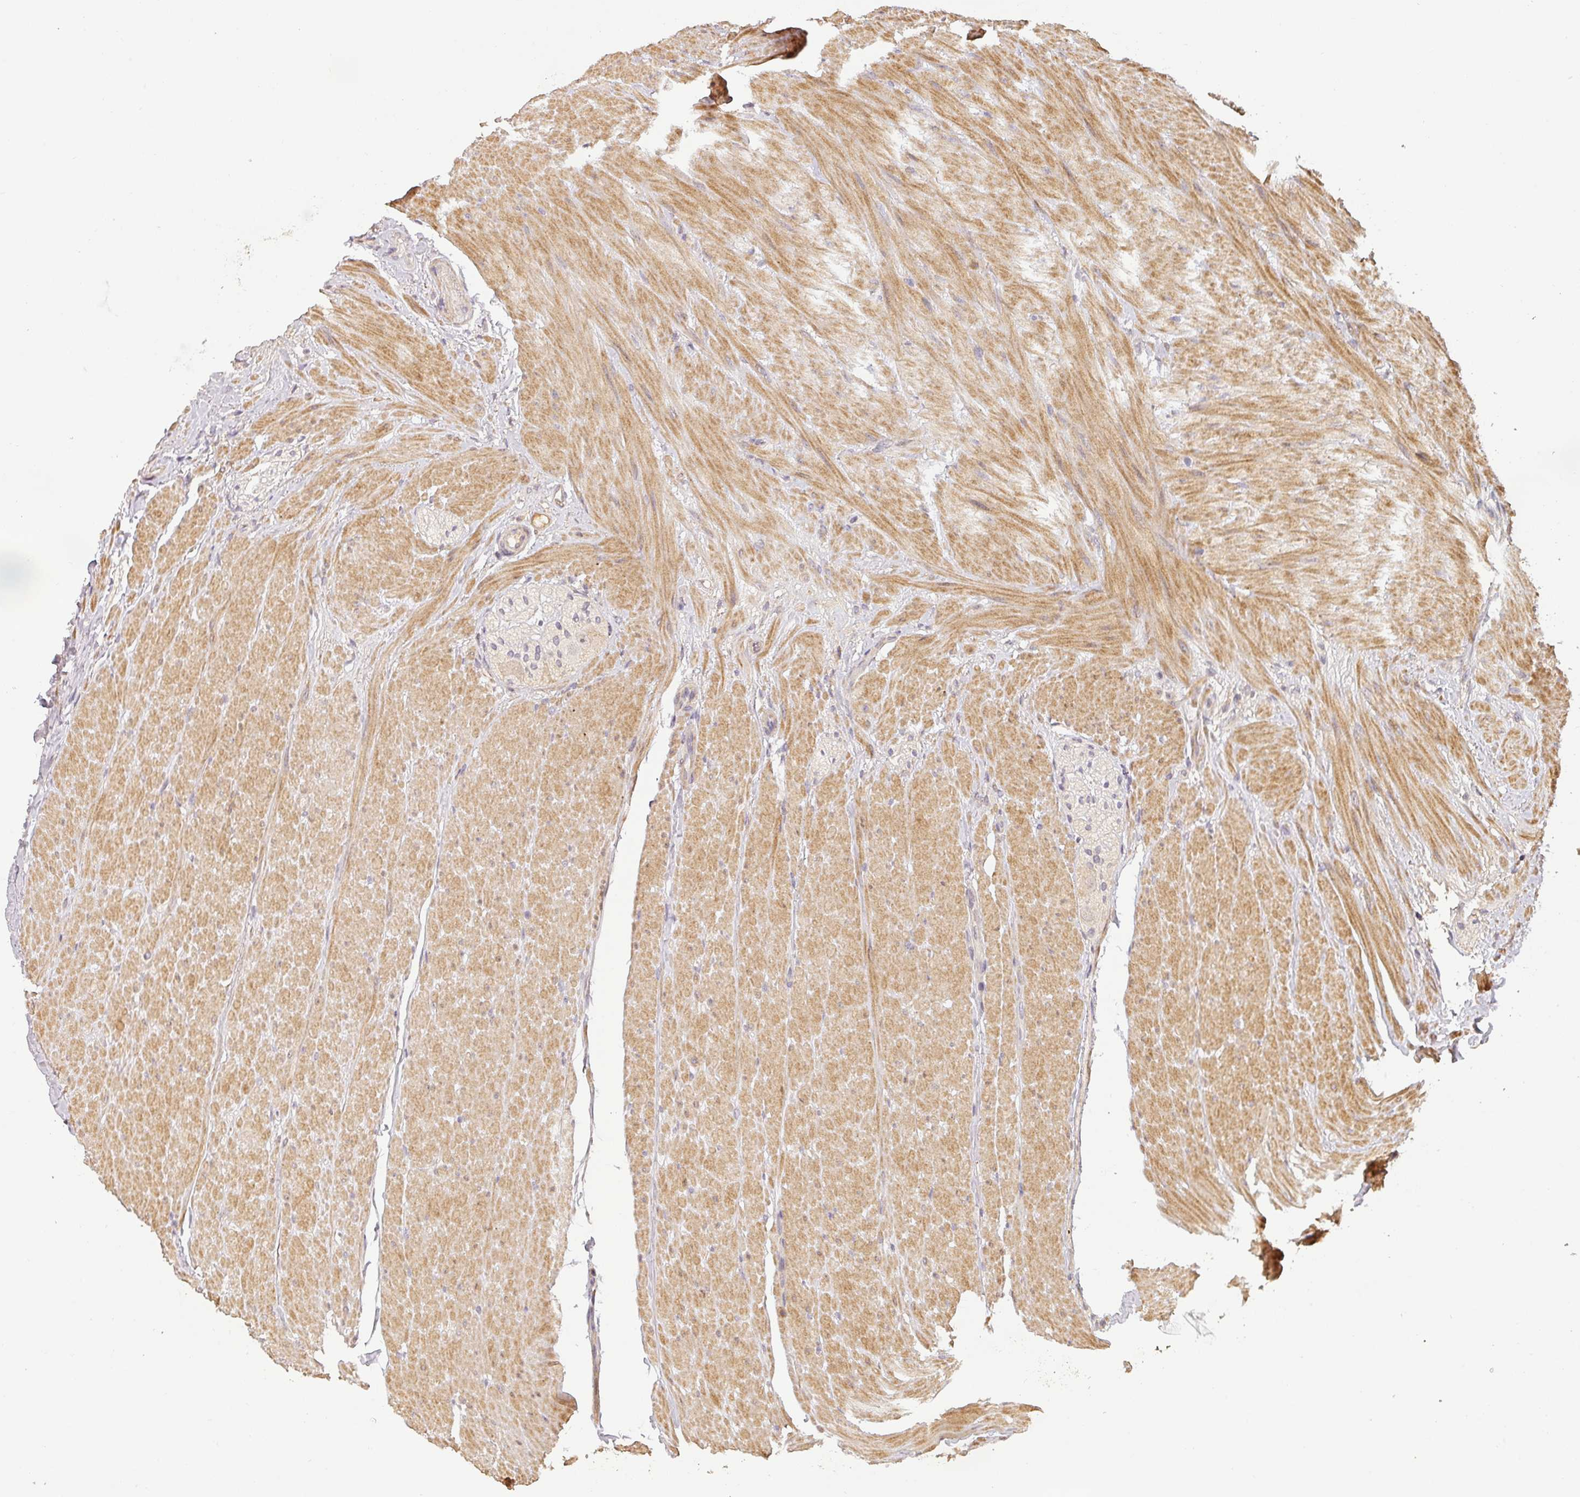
{"staining": {"intensity": "weak", "quantity": ">75%", "location": "cytoplasmic/membranous"}, "tissue": "colon", "cell_type": "Endothelial cells", "image_type": "normal", "snomed": [{"axis": "morphology", "description": "Normal tissue, NOS"}, {"axis": "topography", "description": "Colon"}], "caption": "Protein staining exhibits weak cytoplasmic/membranous positivity in approximately >75% of endothelial cells in normal colon.", "gene": "BPIFB3", "patient": {"sex": "female", "age": 82}}